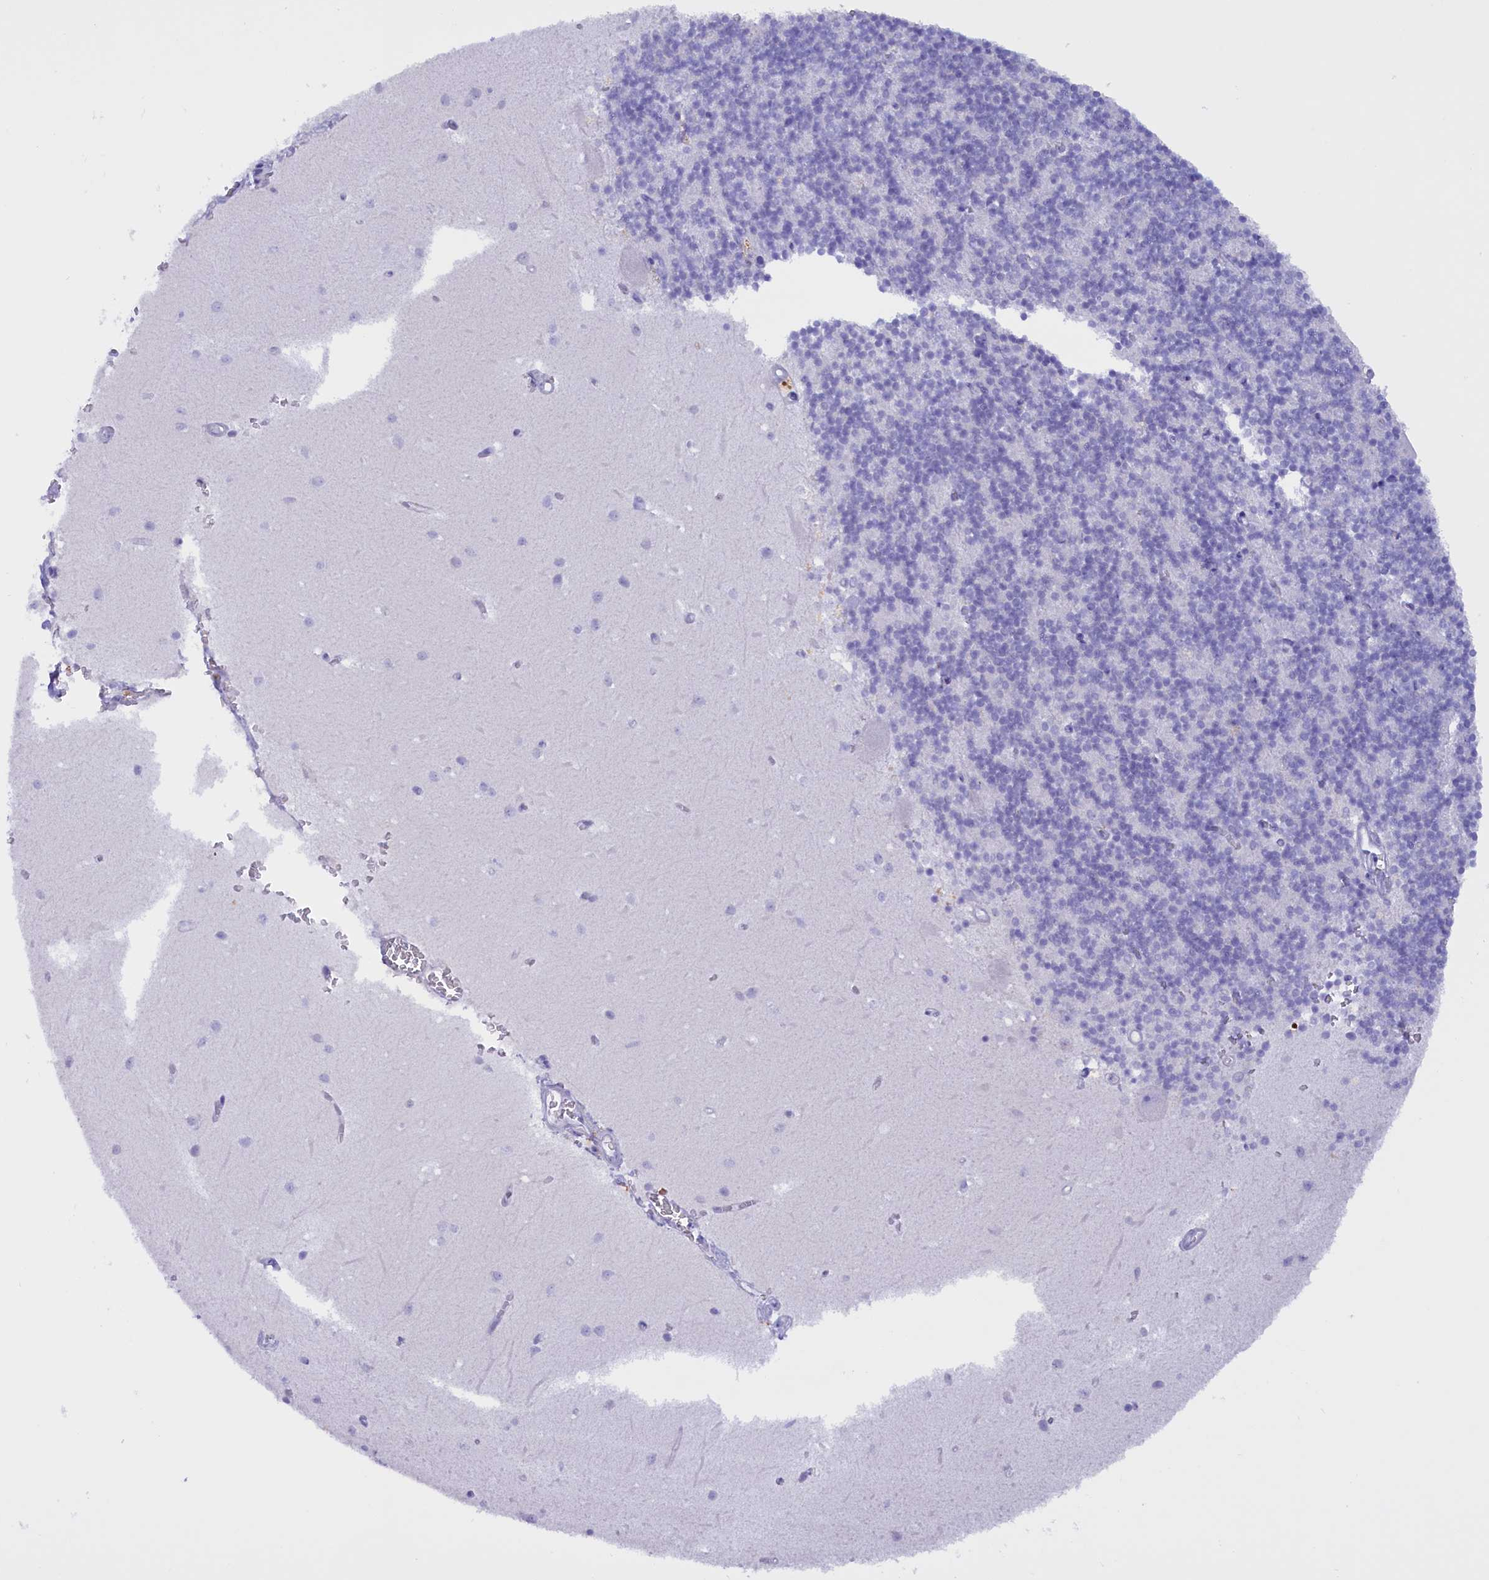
{"staining": {"intensity": "negative", "quantity": "none", "location": "none"}, "tissue": "cerebellum", "cell_type": "Cells in granular layer", "image_type": "normal", "snomed": [{"axis": "morphology", "description": "Normal tissue, NOS"}, {"axis": "topography", "description": "Cerebellum"}], "caption": "This photomicrograph is of benign cerebellum stained with IHC to label a protein in brown with the nuclei are counter-stained blue. There is no positivity in cells in granular layer.", "gene": "PROK2", "patient": {"sex": "male", "age": 54}}